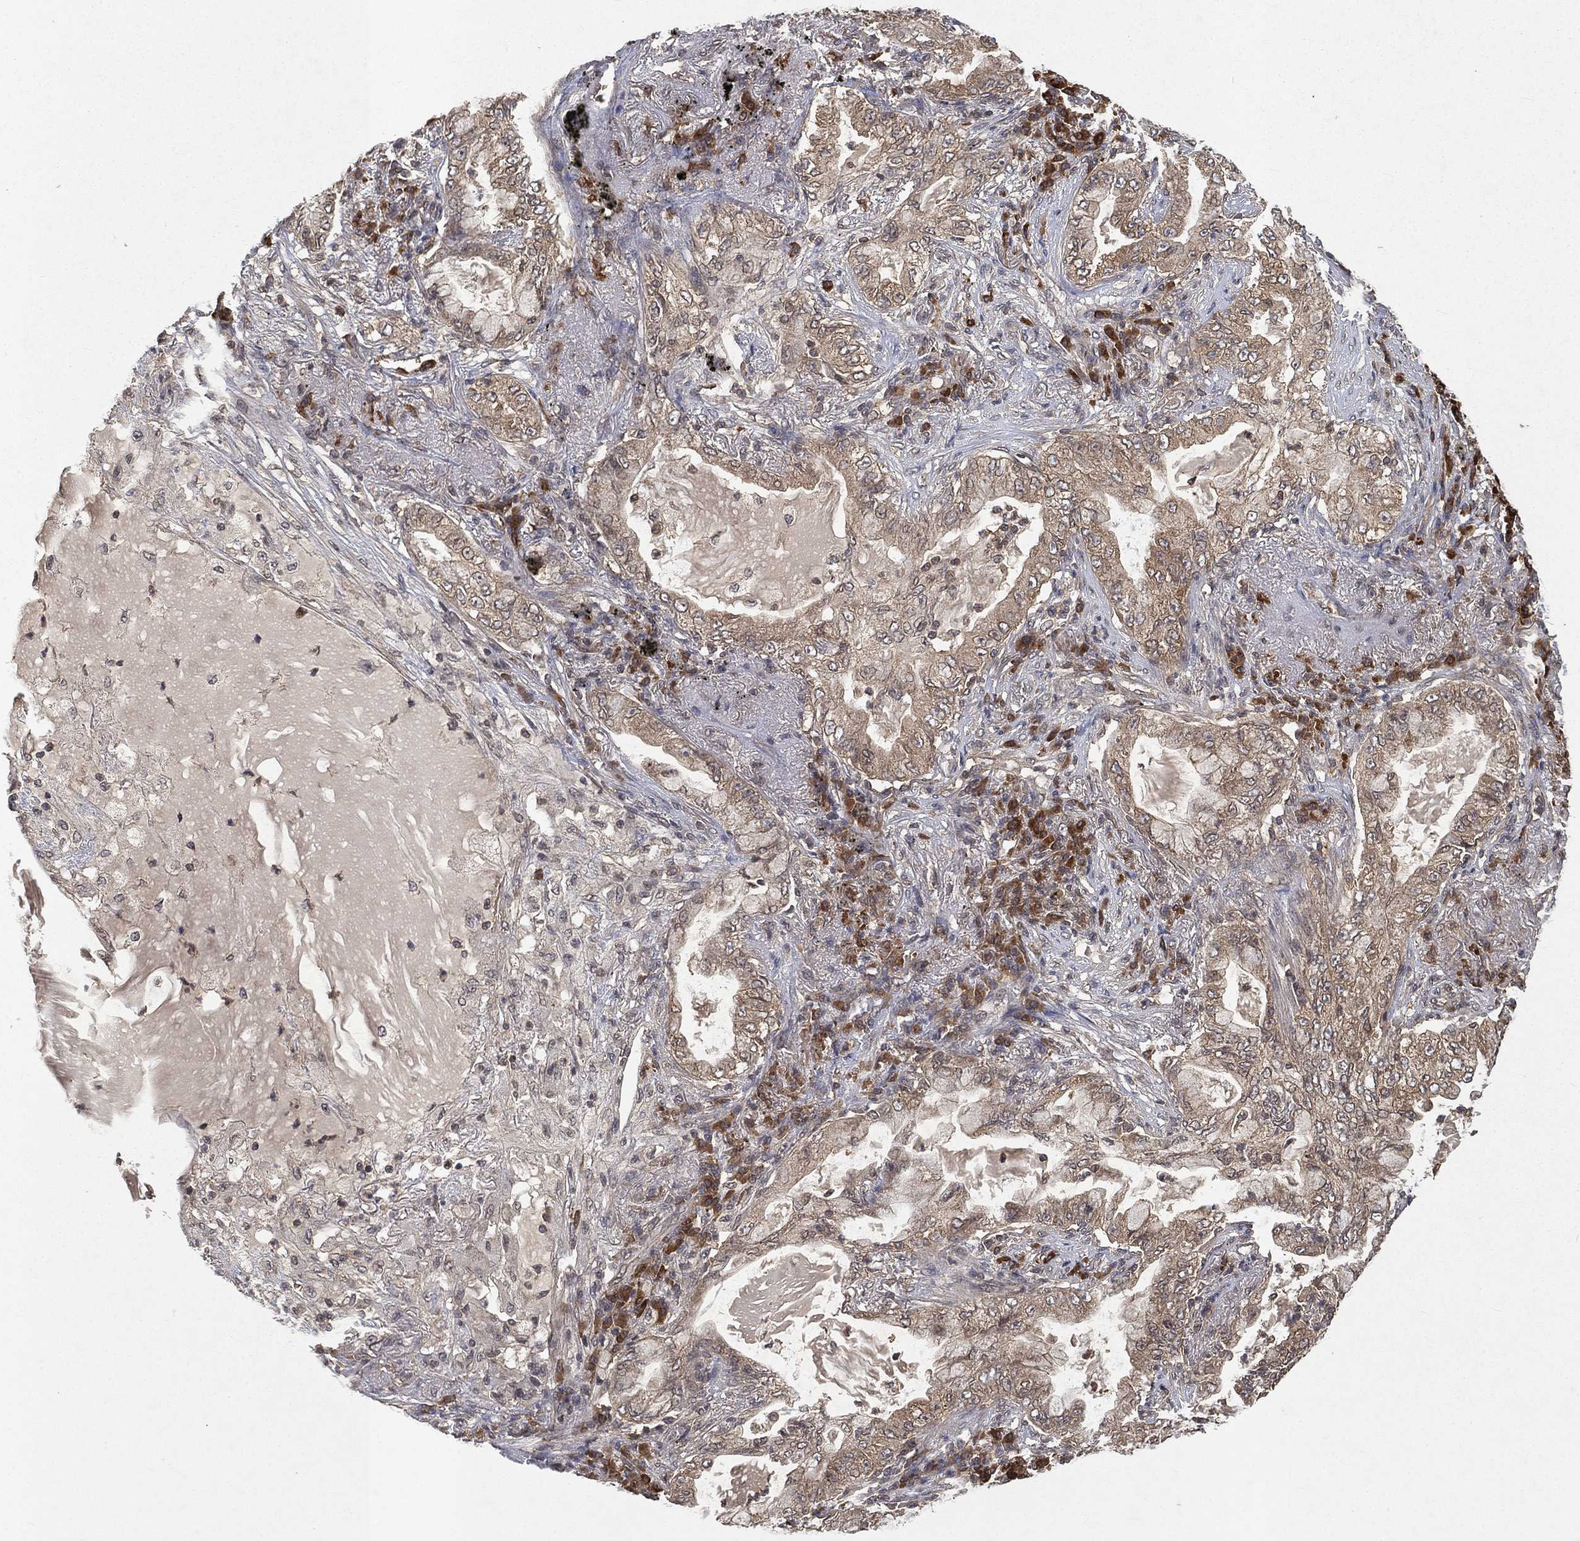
{"staining": {"intensity": "weak", "quantity": "25%-75%", "location": "cytoplasmic/membranous"}, "tissue": "lung cancer", "cell_type": "Tumor cells", "image_type": "cancer", "snomed": [{"axis": "morphology", "description": "Adenocarcinoma, NOS"}, {"axis": "topography", "description": "Lung"}], "caption": "This is a photomicrograph of IHC staining of lung adenocarcinoma, which shows weak staining in the cytoplasmic/membranous of tumor cells.", "gene": "UBA5", "patient": {"sex": "female", "age": 73}}